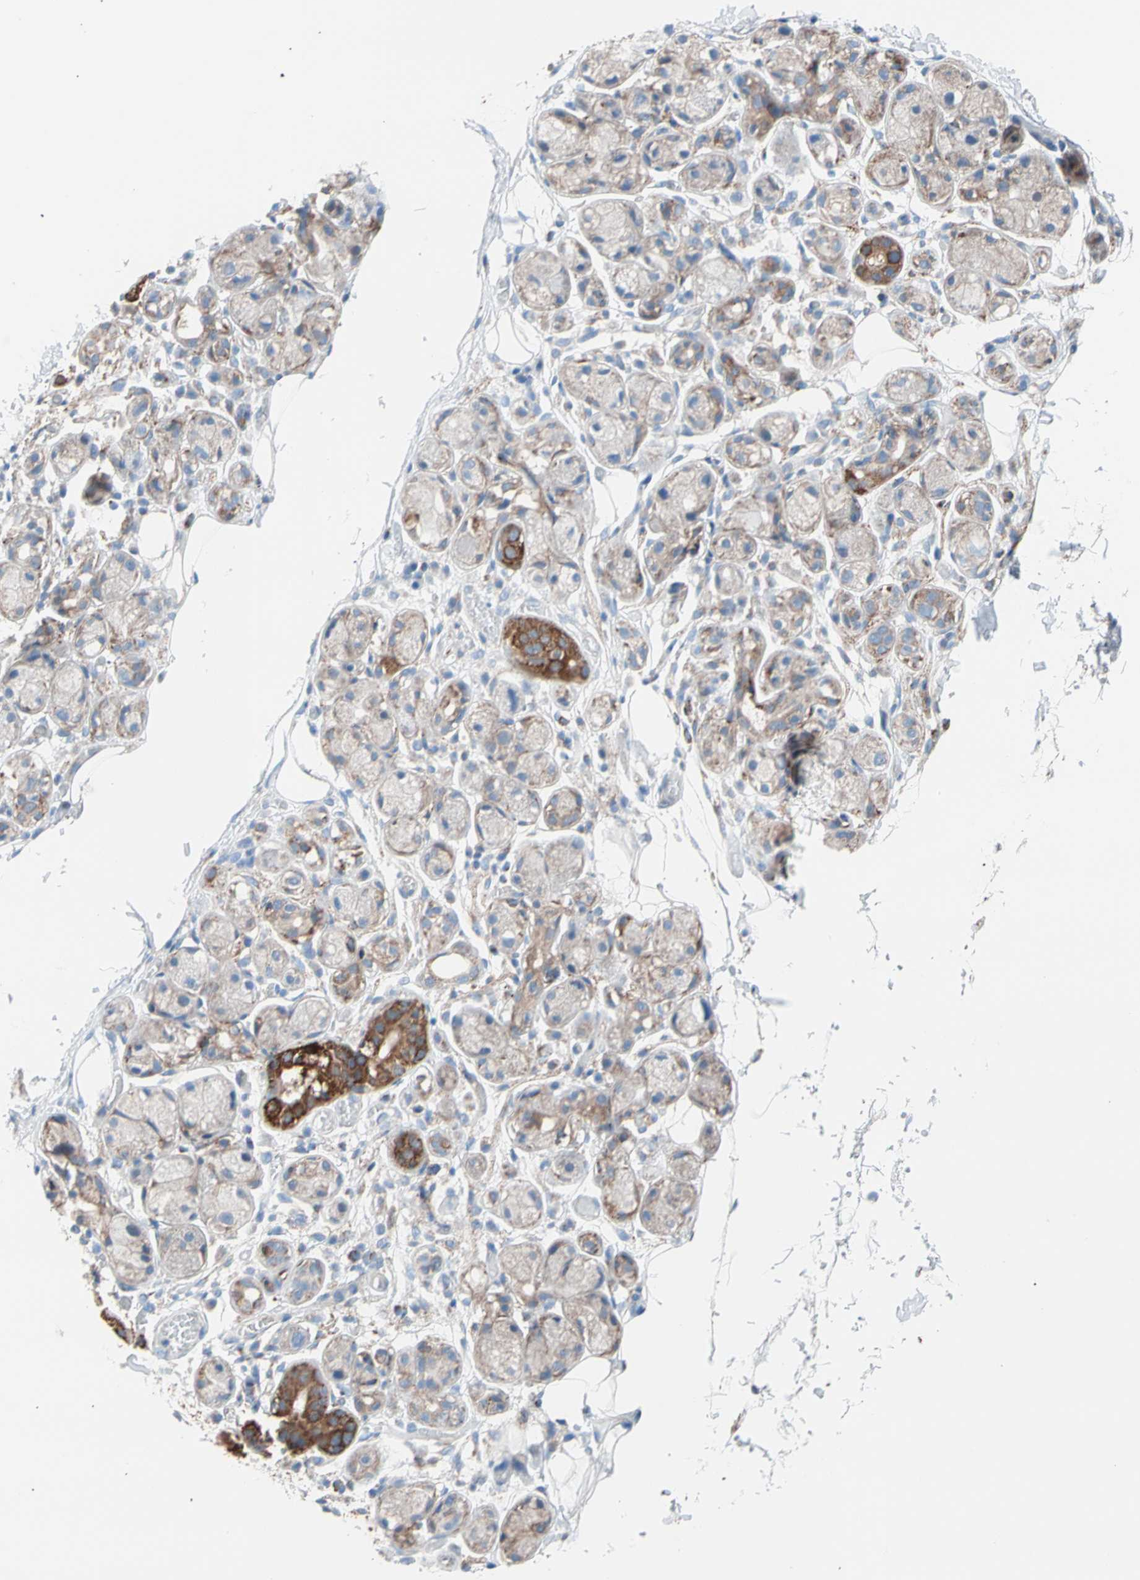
{"staining": {"intensity": "negative", "quantity": "none", "location": "none"}, "tissue": "adipose tissue", "cell_type": "Adipocytes", "image_type": "normal", "snomed": [{"axis": "morphology", "description": "Normal tissue, NOS"}, {"axis": "morphology", "description": "Inflammation, NOS"}, {"axis": "topography", "description": "Vascular tissue"}, {"axis": "topography", "description": "Salivary gland"}], "caption": "Image shows no protein expression in adipocytes of normal adipose tissue. (Brightfield microscopy of DAB (3,3'-diaminobenzidine) immunohistochemistry at high magnification).", "gene": "HK1", "patient": {"sex": "female", "age": 75}}